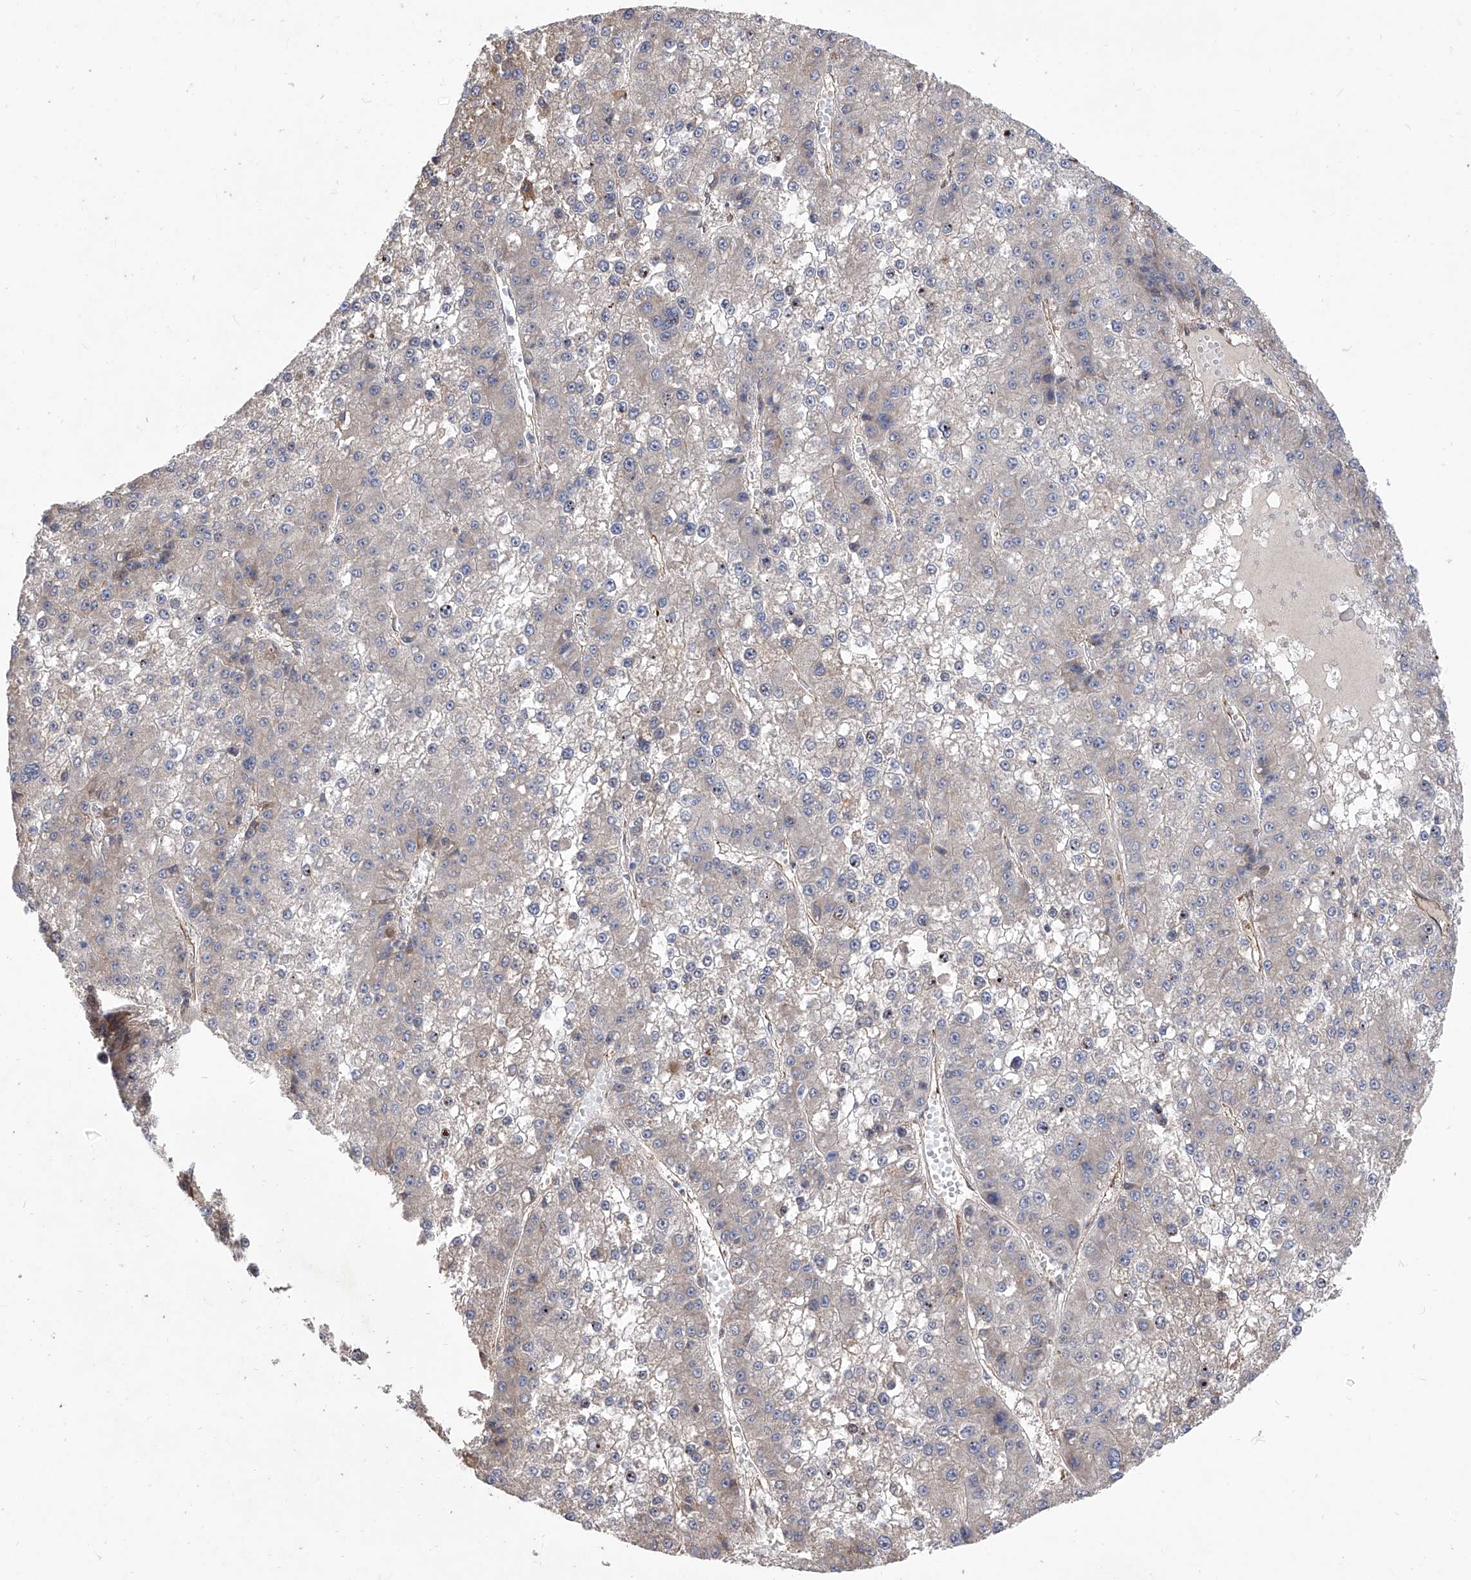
{"staining": {"intensity": "negative", "quantity": "none", "location": "none"}, "tissue": "liver cancer", "cell_type": "Tumor cells", "image_type": "cancer", "snomed": [{"axis": "morphology", "description": "Carcinoma, Hepatocellular, NOS"}, {"axis": "topography", "description": "Liver"}], "caption": "High magnification brightfield microscopy of liver hepatocellular carcinoma stained with DAB (3,3'-diaminobenzidine) (brown) and counterstained with hematoxylin (blue): tumor cells show no significant staining.", "gene": "INPP5B", "patient": {"sex": "female", "age": 73}}